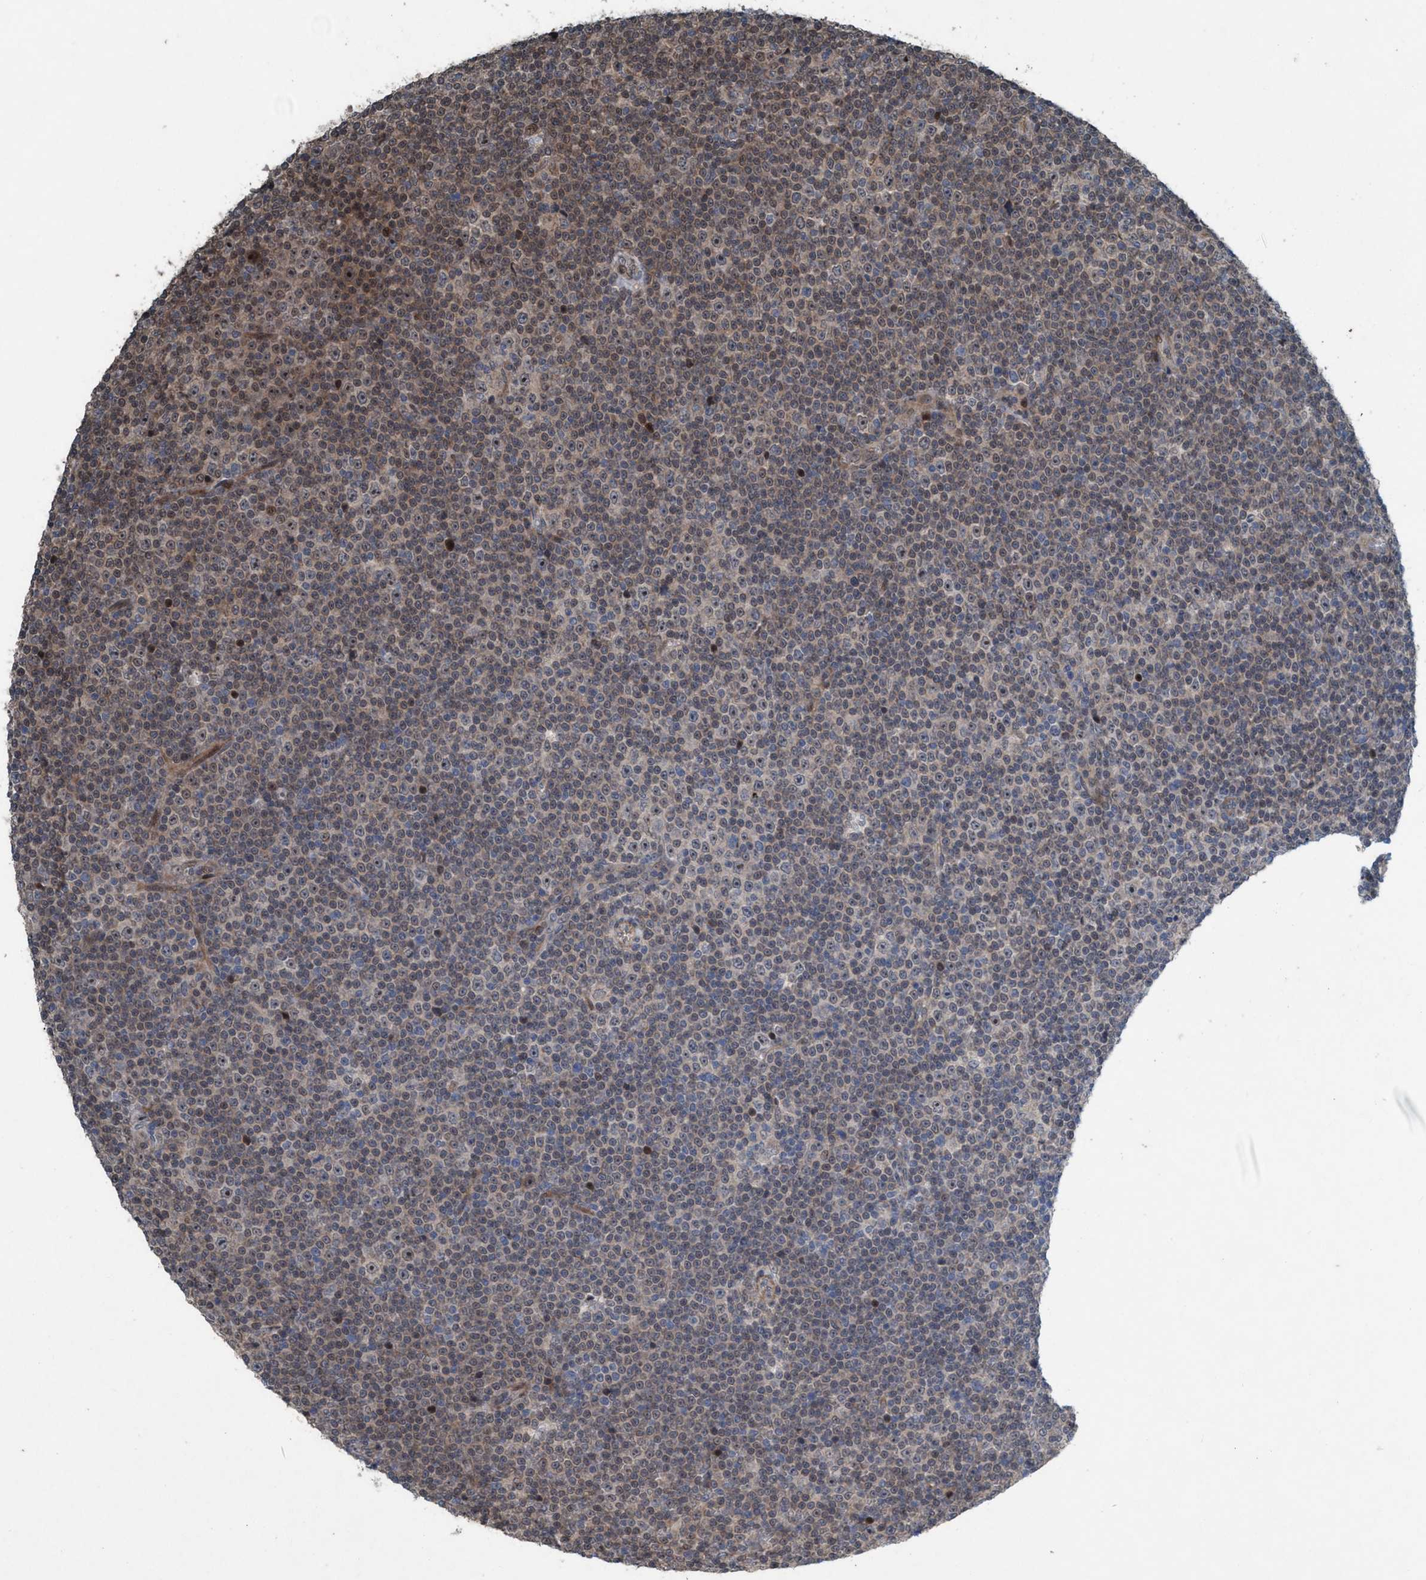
{"staining": {"intensity": "moderate", "quantity": "25%-75%", "location": "cytoplasmic/membranous,nuclear"}, "tissue": "lymphoma", "cell_type": "Tumor cells", "image_type": "cancer", "snomed": [{"axis": "morphology", "description": "Malignant lymphoma, non-Hodgkin's type, Low grade"}, {"axis": "topography", "description": "Lymph node"}], "caption": "This is an image of IHC staining of low-grade malignant lymphoma, non-Hodgkin's type, which shows moderate staining in the cytoplasmic/membranous and nuclear of tumor cells.", "gene": "NISCH", "patient": {"sex": "female", "age": 67}}